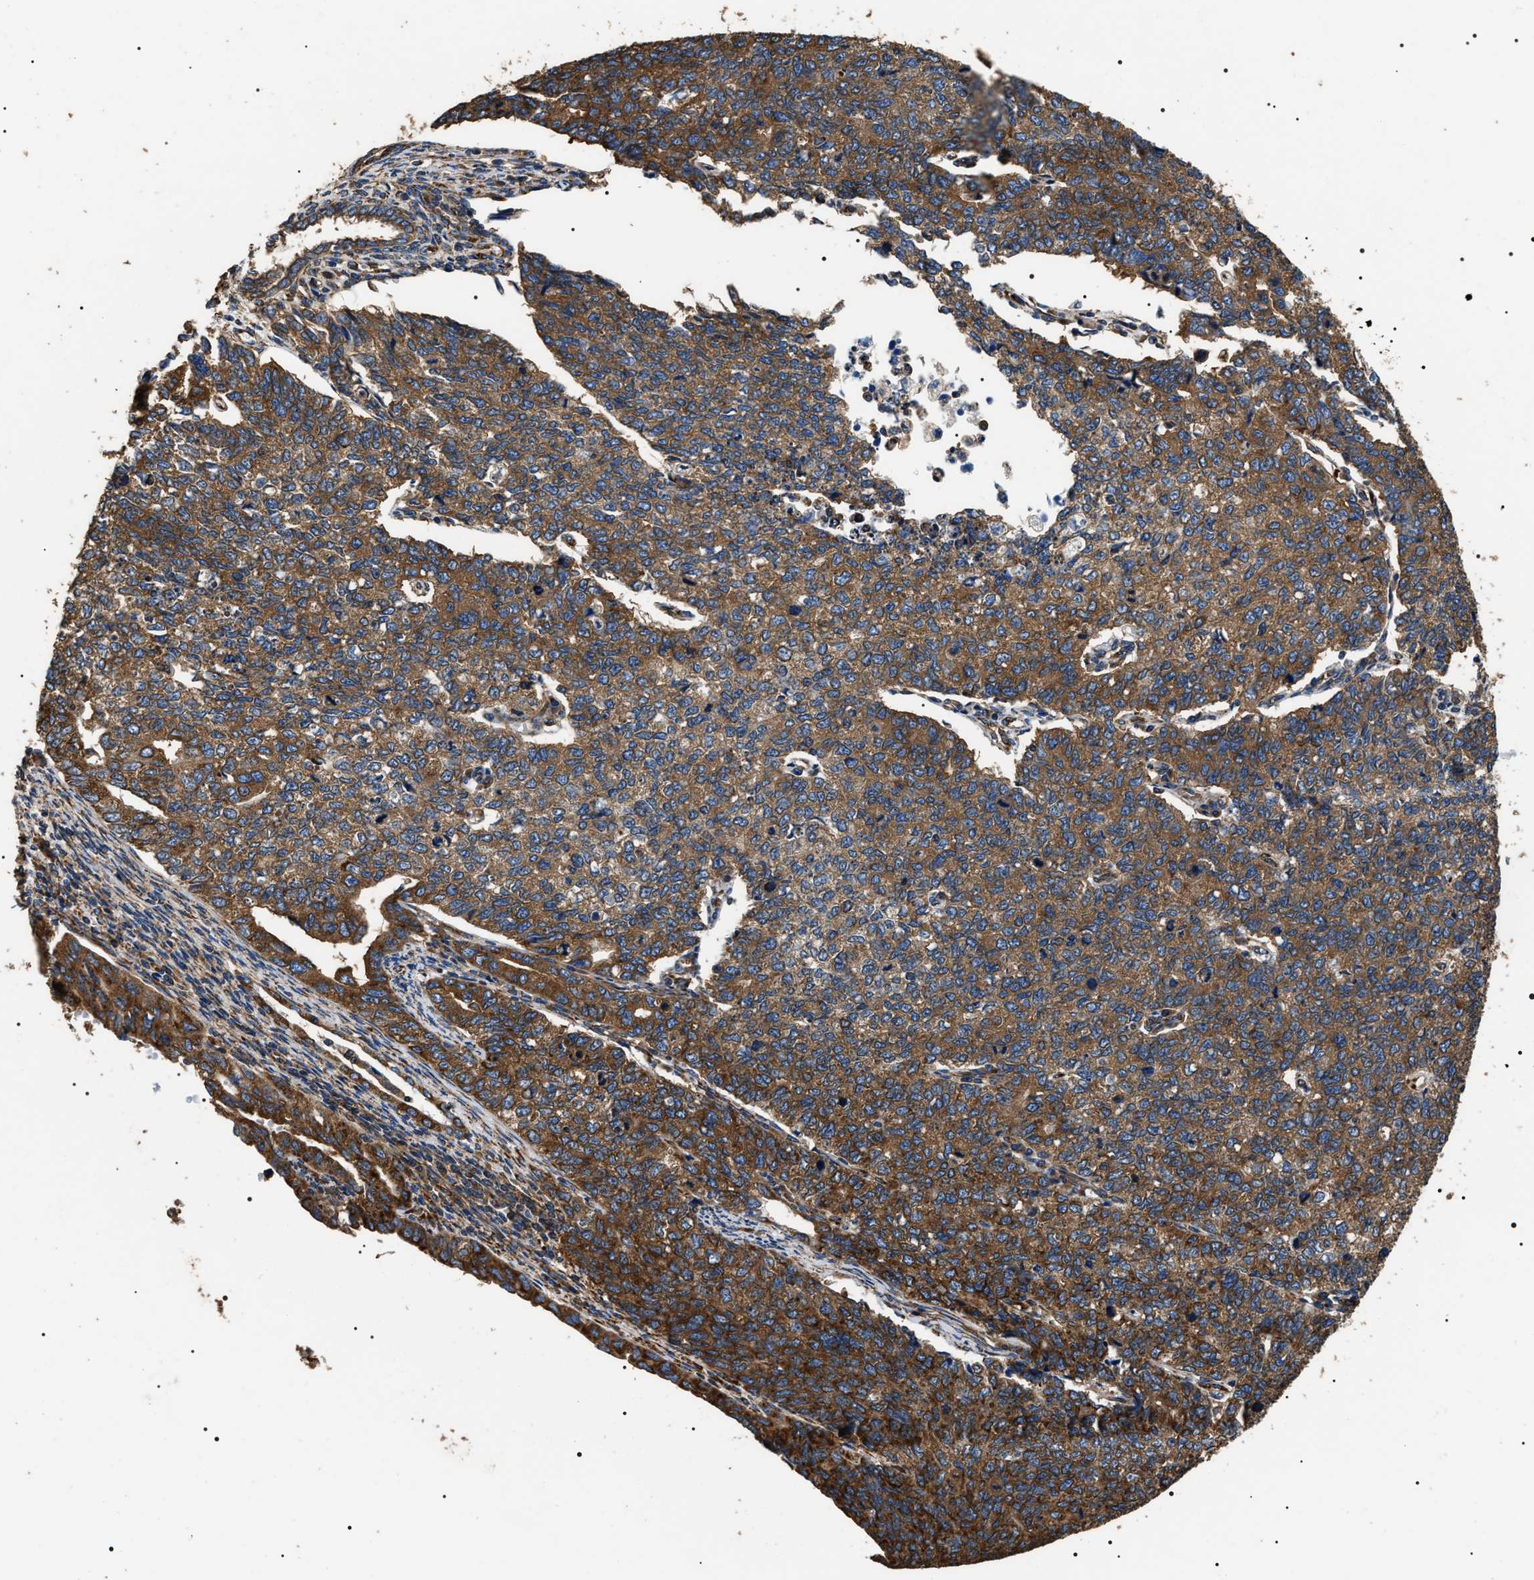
{"staining": {"intensity": "moderate", "quantity": ">75%", "location": "cytoplasmic/membranous"}, "tissue": "cervical cancer", "cell_type": "Tumor cells", "image_type": "cancer", "snomed": [{"axis": "morphology", "description": "Squamous cell carcinoma, NOS"}, {"axis": "topography", "description": "Cervix"}], "caption": "This is a micrograph of immunohistochemistry staining of cervical cancer (squamous cell carcinoma), which shows moderate positivity in the cytoplasmic/membranous of tumor cells.", "gene": "KTN1", "patient": {"sex": "female", "age": 63}}